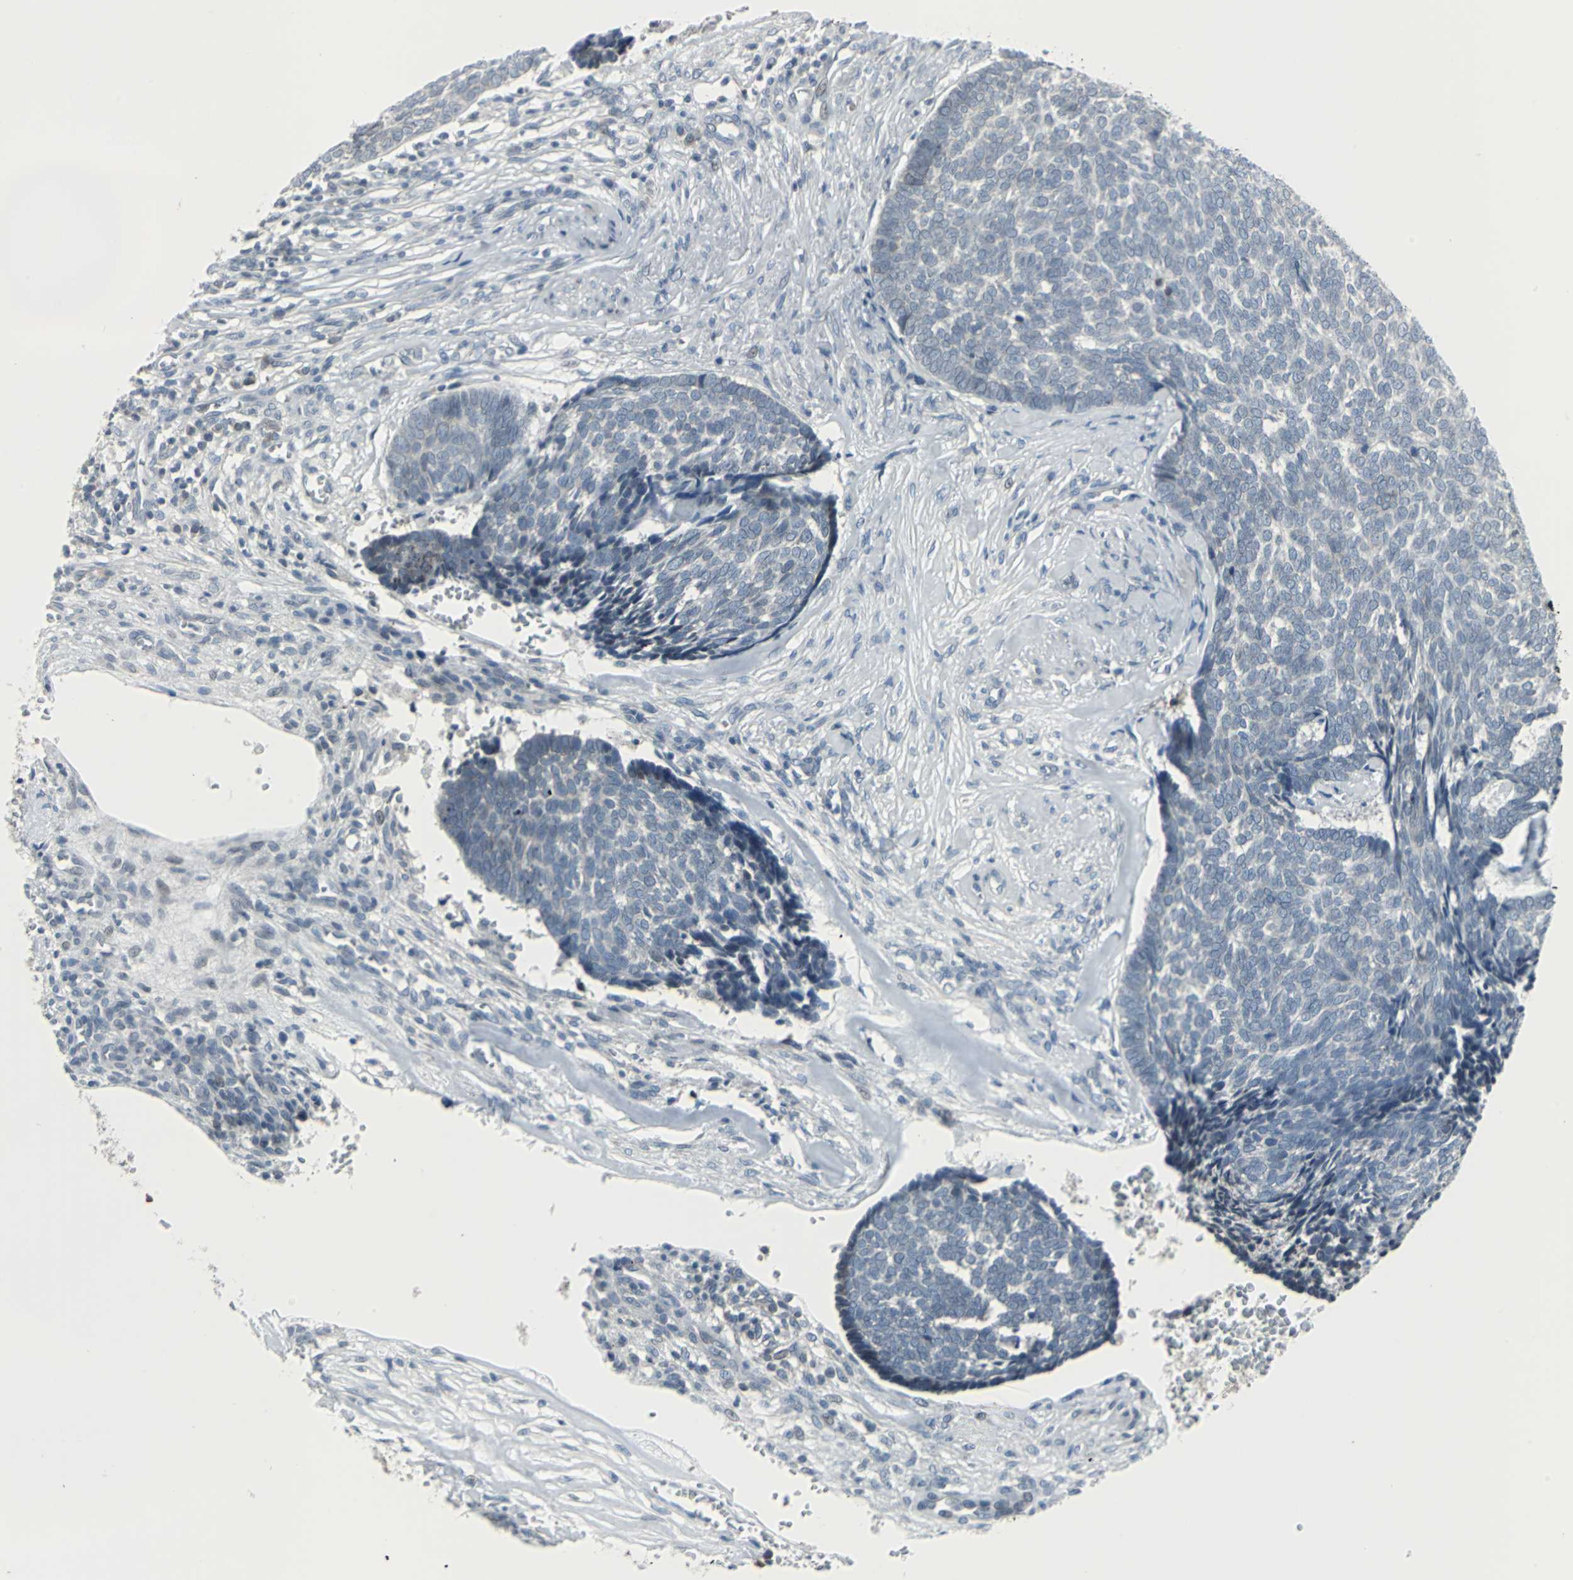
{"staining": {"intensity": "negative", "quantity": "none", "location": "none"}, "tissue": "skin cancer", "cell_type": "Tumor cells", "image_type": "cancer", "snomed": [{"axis": "morphology", "description": "Basal cell carcinoma"}, {"axis": "topography", "description": "Skin"}], "caption": "Image shows no significant protein staining in tumor cells of skin basal cell carcinoma.", "gene": "SNUPN", "patient": {"sex": "male", "age": 84}}